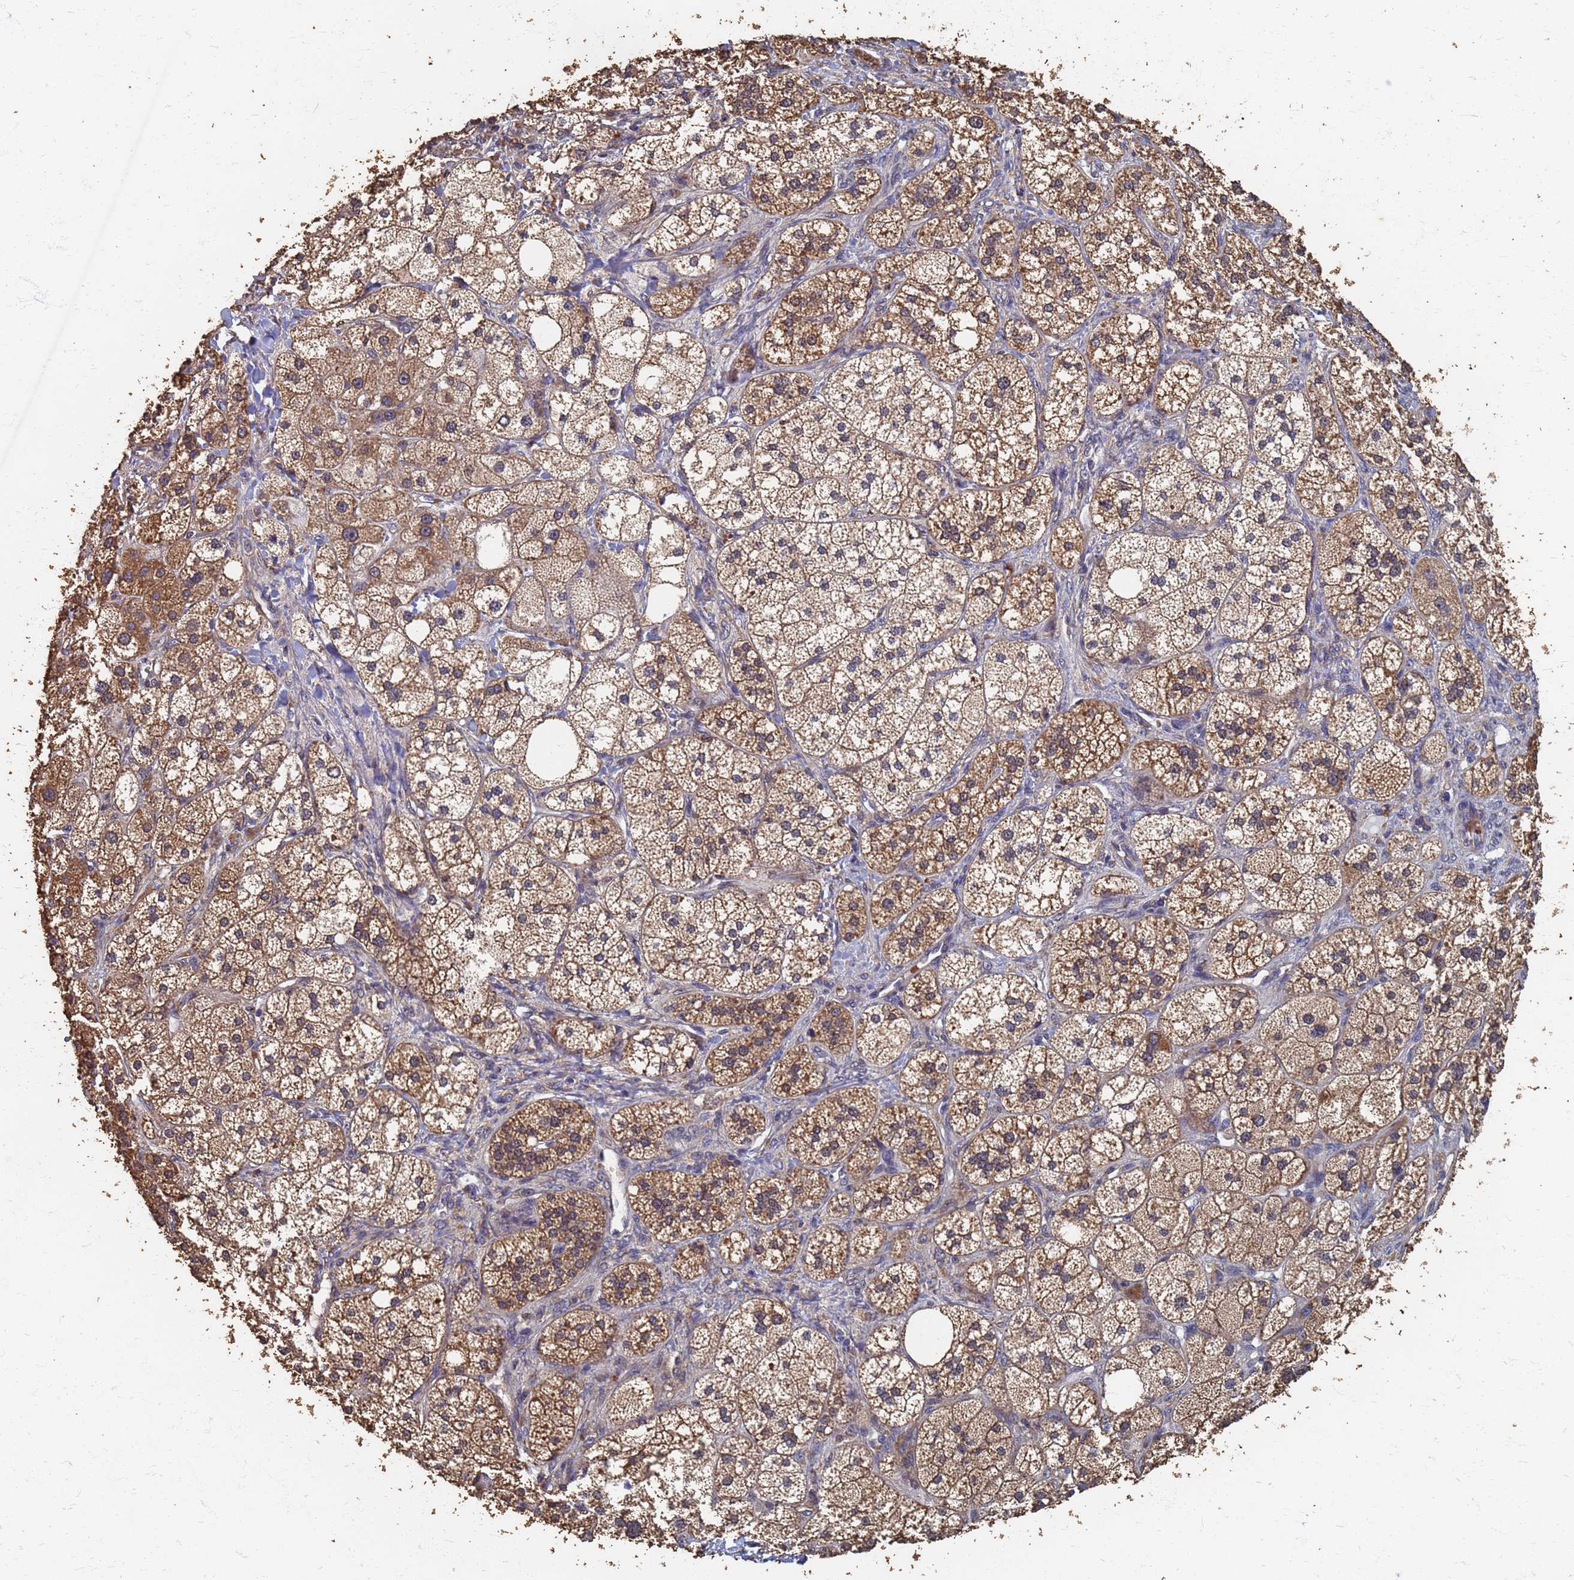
{"staining": {"intensity": "moderate", "quantity": ">75%", "location": "cytoplasmic/membranous"}, "tissue": "adrenal gland", "cell_type": "Glandular cells", "image_type": "normal", "snomed": [{"axis": "morphology", "description": "Normal tissue, NOS"}, {"axis": "topography", "description": "Adrenal gland"}], "caption": "Immunohistochemistry (IHC) micrograph of unremarkable adrenal gland stained for a protein (brown), which exhibits medium levels of moderate cytoplasmic/membranous staining in approximately >75% of glandular cells.", "gene": "DPH5", "patient": {"sex": "male", "age": 61}}